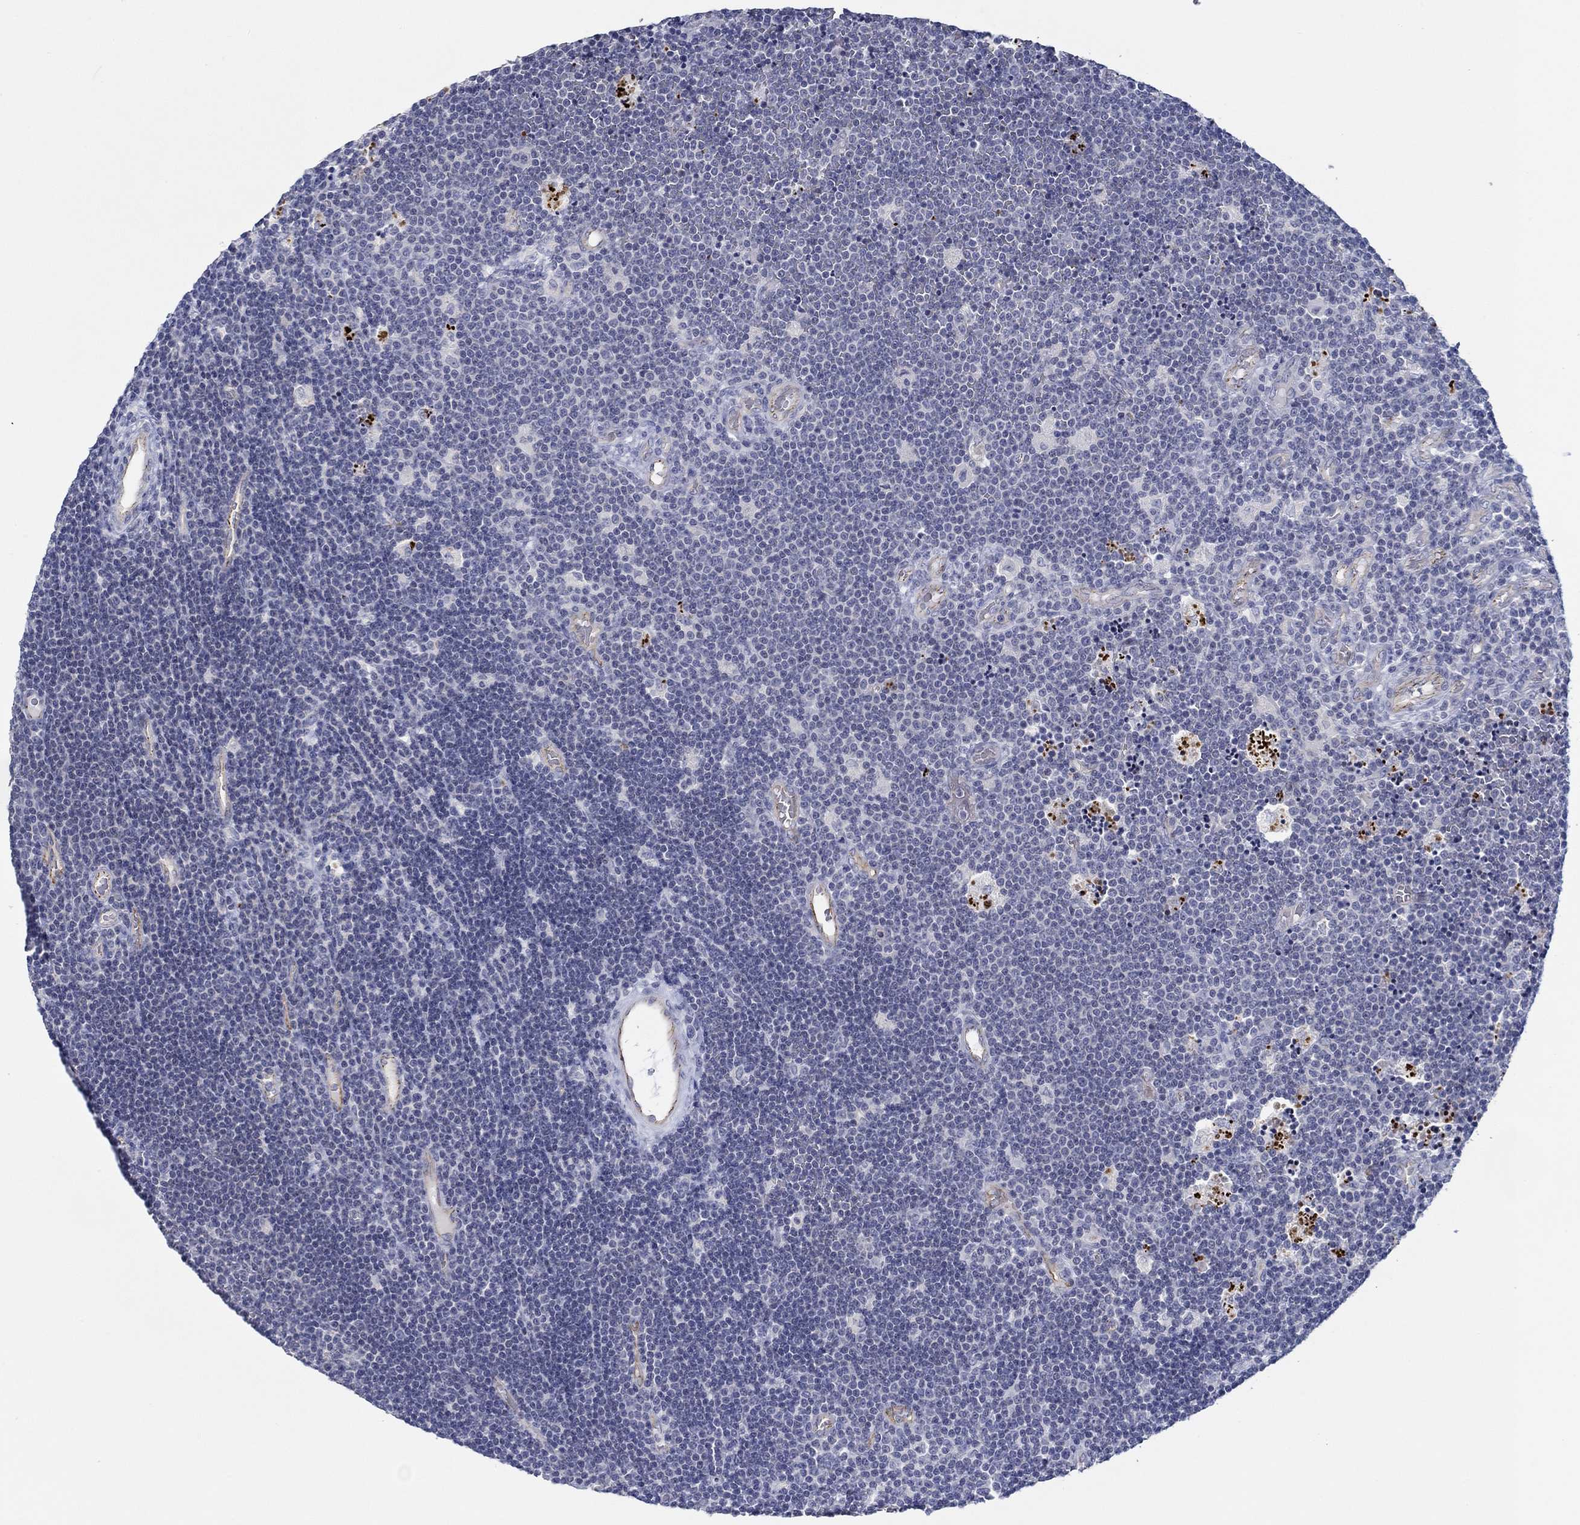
{"staining": {"intensity": "negative", "quantity": "none", "location": "none"}, "tissue": "lymphoma", "cell_type": "Tumor cells", "image_type": "cancer", "snomed": [{"axis": "morphology", "description": "Malignant lymphoma, non-Hodgkin's type, Low grade"}, {"axis": "topography", "description": "Brain"}], "caption": "Micrograph shows no protein expression in tumor cells of lymphoma tissue.", "gene": "GJA5", "patient": {"sex": "female", "age": 66}}